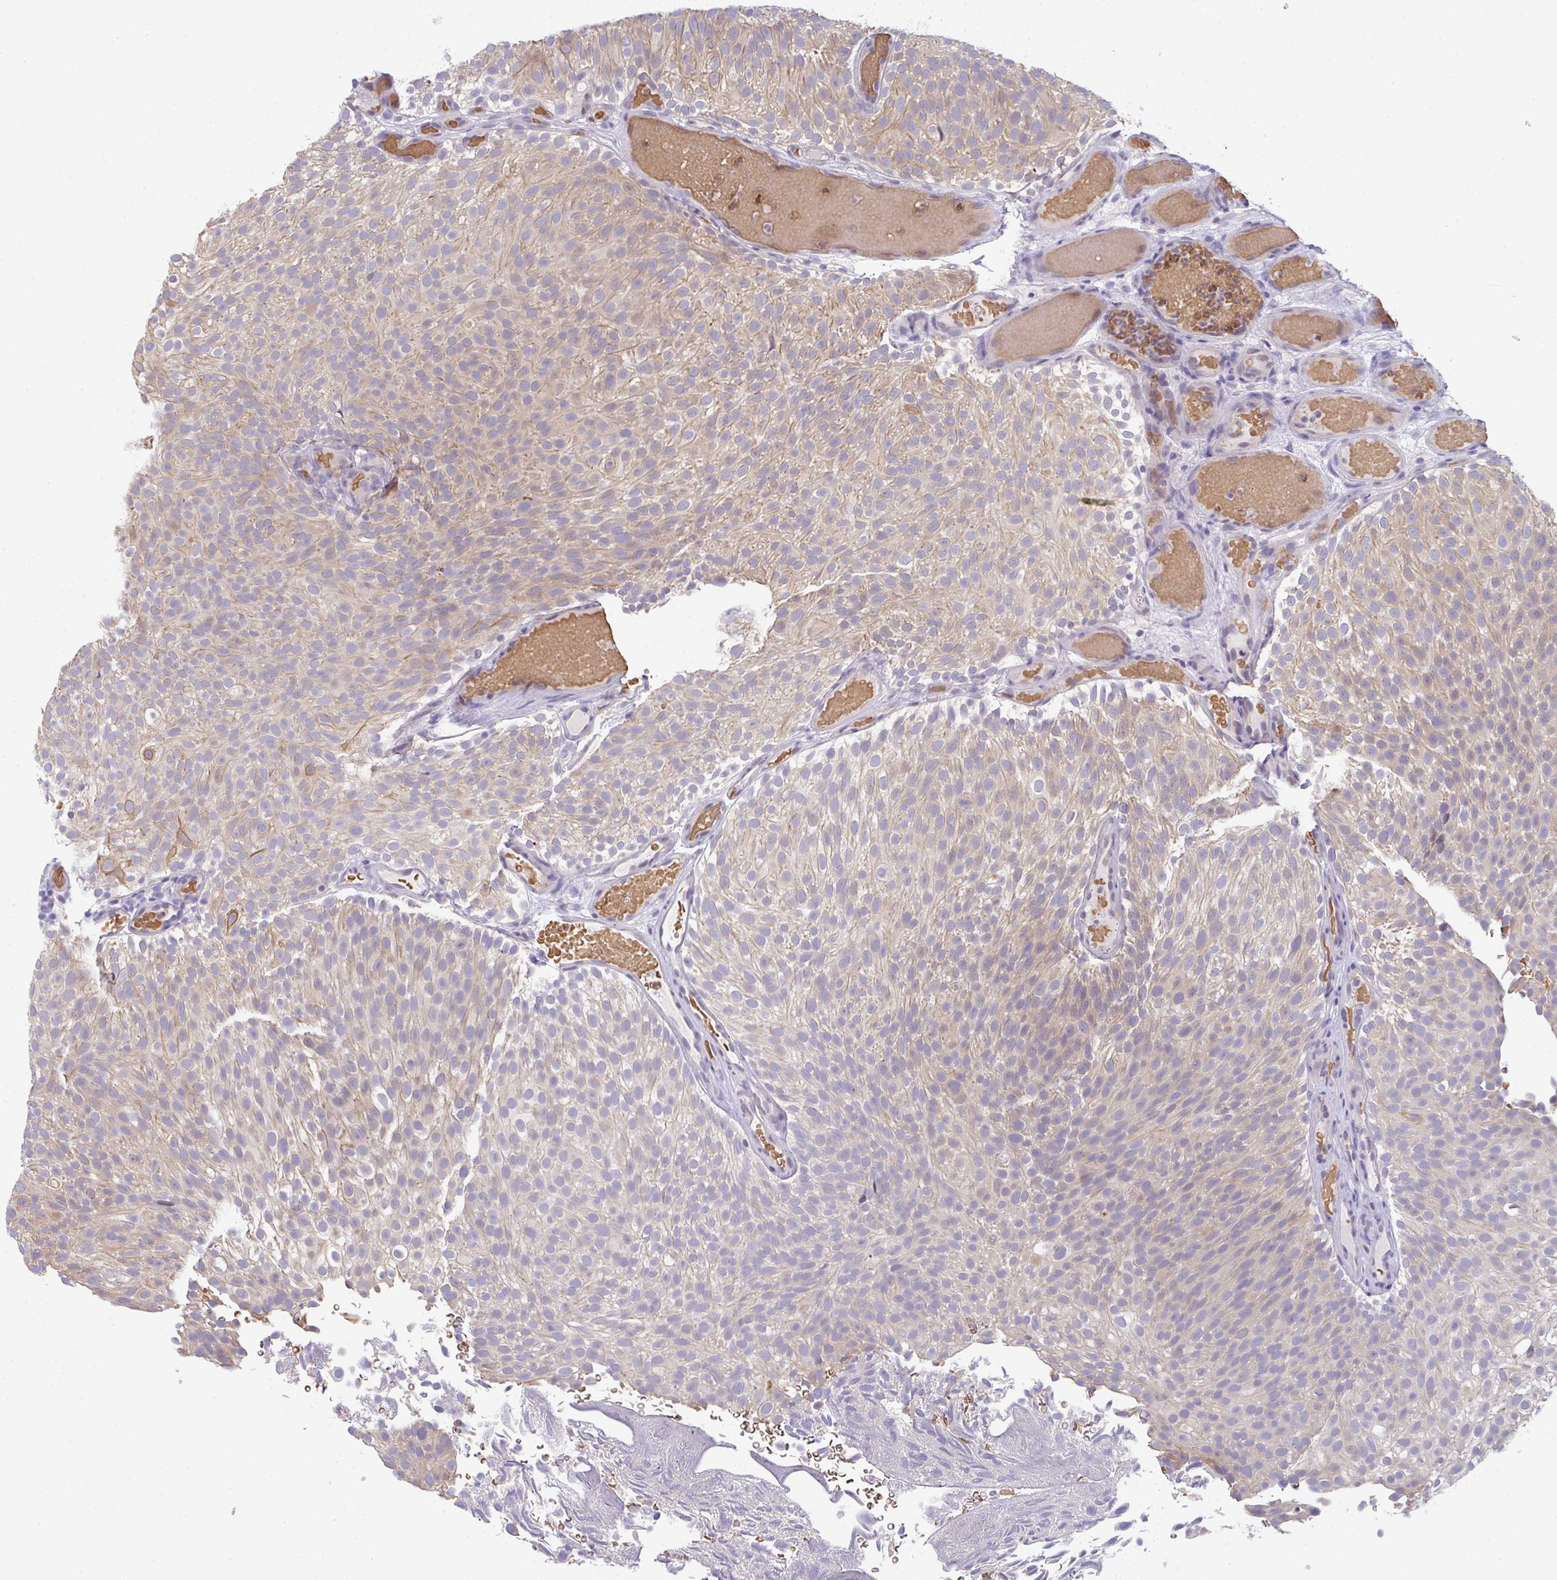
{"staining": {"intensity": "moderate", "quantity": "<25%", "location": "cytoplasmic/membranous"}, "tissue": "urothelial cancer", "cell_type": "Tumor cells", "image_type": "cancer", "snomed": [{"axis": "morphology", "description": "Urothelial carcinoma, Low grade"}, {"axis": "topography", "description": "Urinary bladder"}], "caption": "Urothelial cancer stained with a brown dye shows moderate cytoplasmic/membranous positive positivity in about <25% of tumor cells.", "gene": "RIOK1", "patient": {"sex": "male", "age": 78}}